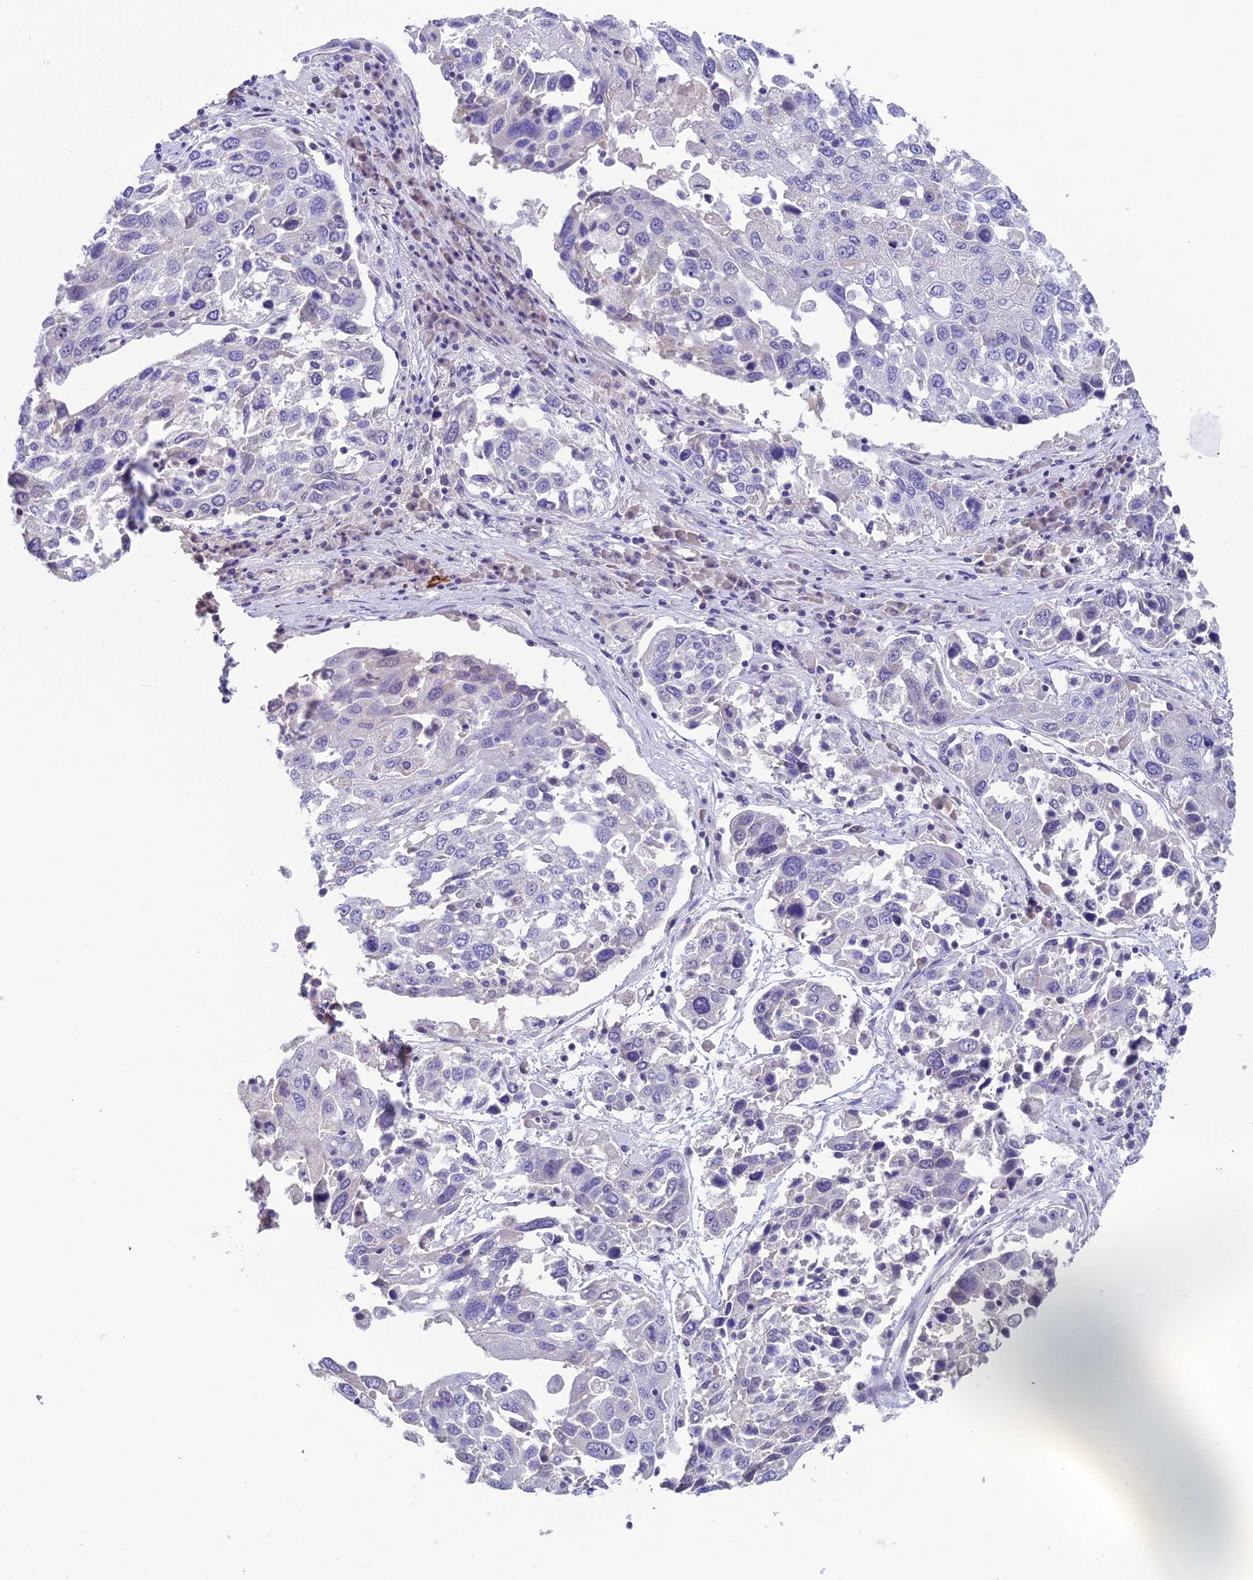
{"staining": {"intensity": "negative", "quantity": "none", "location": "none"}, "tissue": "lung cancer", "cell_type": "Tumor cells", "image_type": "cancer", "snomed": [{"axis": "morphology", "description": "Squamous cell carcinoma, NOS"}, {"axis": "topography", "description": "Lung"}], "caption": "Micrograph shows no protein positivity in tumor cells of lung squamous cell carcinoma tissue.", "gene": "SLC10A1", "patient": {"sex": "male", "age": 65}}